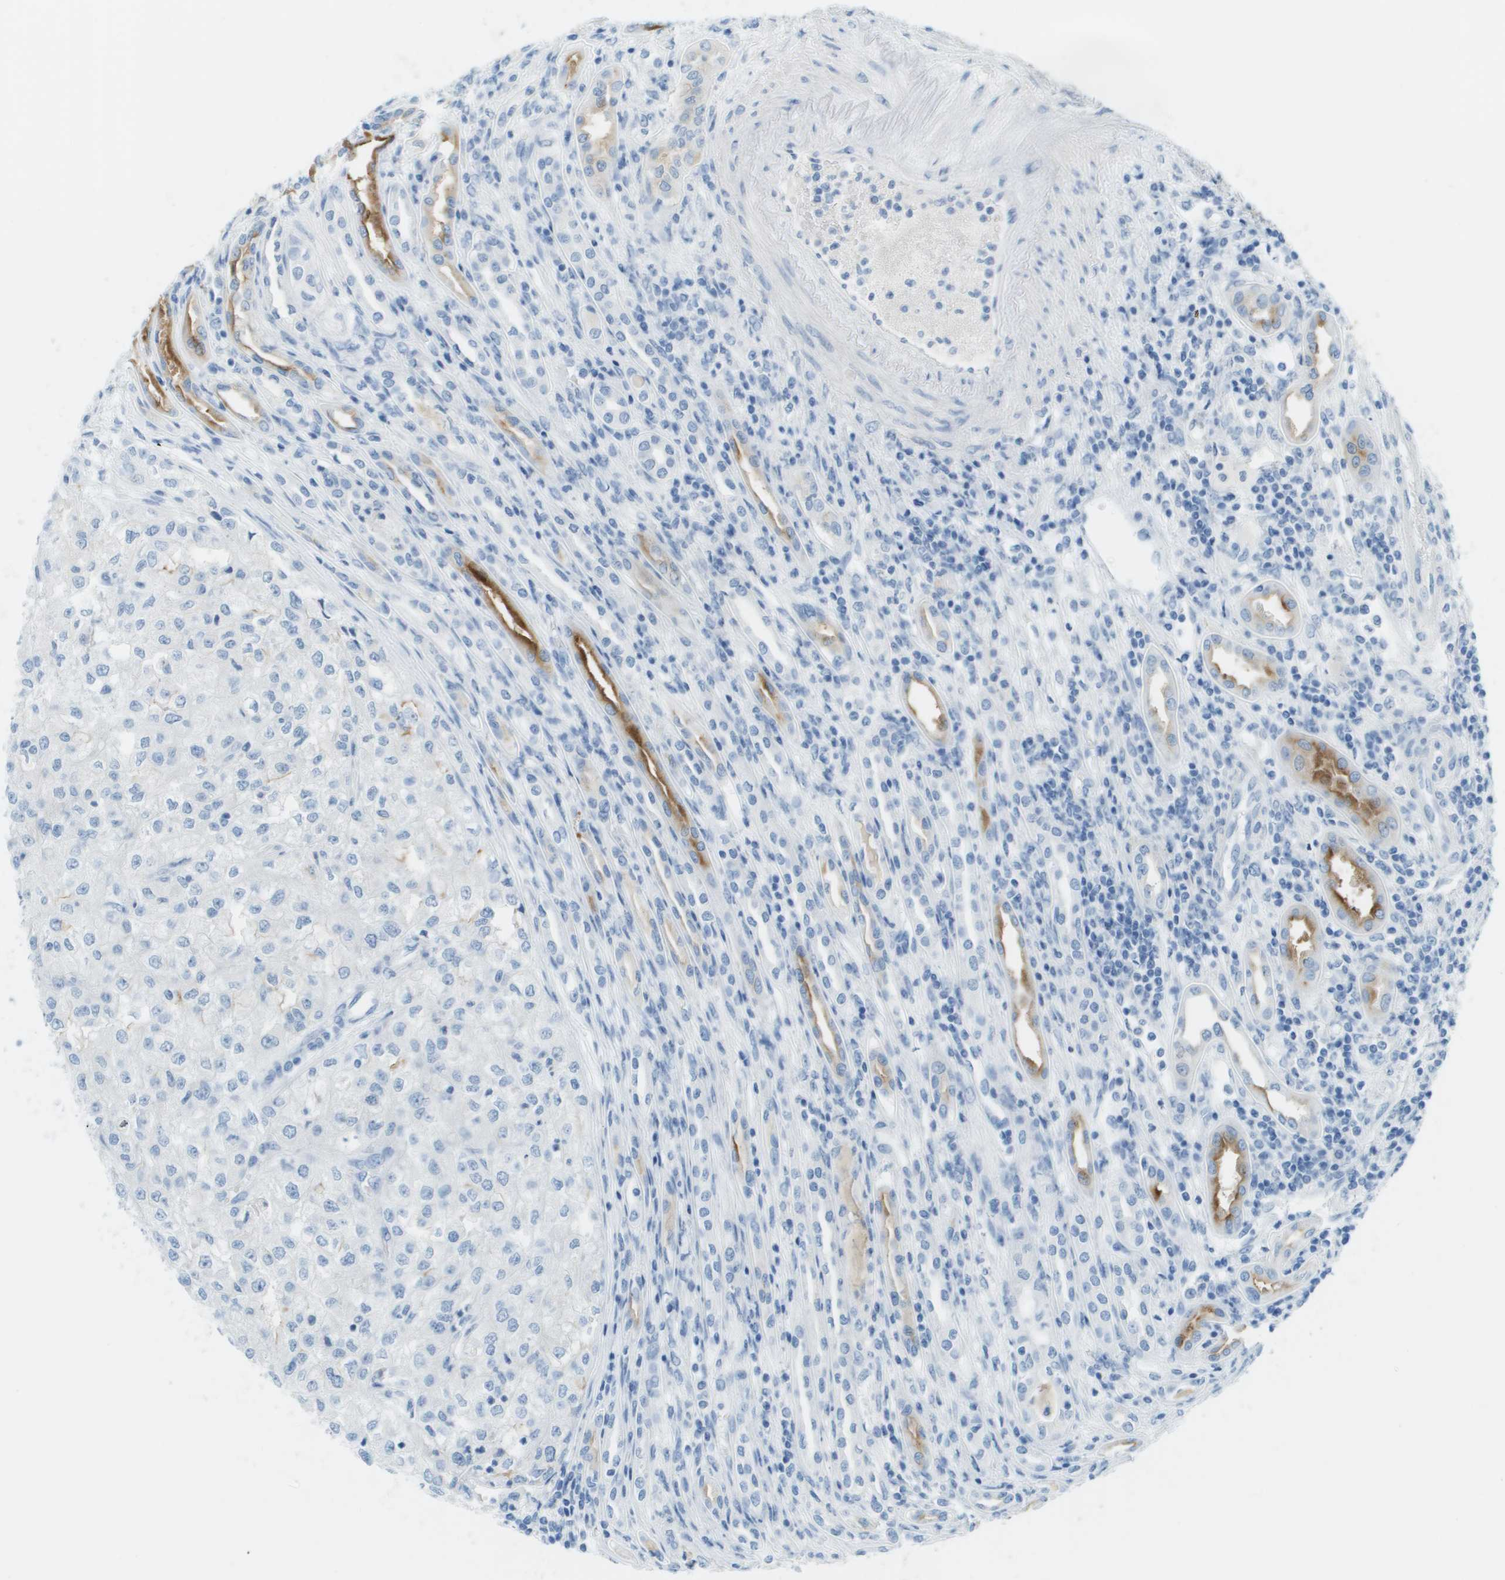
{"staining": {"intensity": "negative", "quantity": "none", "location": "none"}, "tissue": "renal cancer", "cell_type": "Tumor cells", "image_type": "cancer", "snomed": [{"axis": "morphology", "description": "Adenocarcinoma, NOS"}, {"axis": "topography", "description": "Kidney"}], "caption": "The micrograph exhibits no staining of tumor cells in renal cancer.", "gene": "CDHR2", "patient": {"sex": "female", "age": 54}}